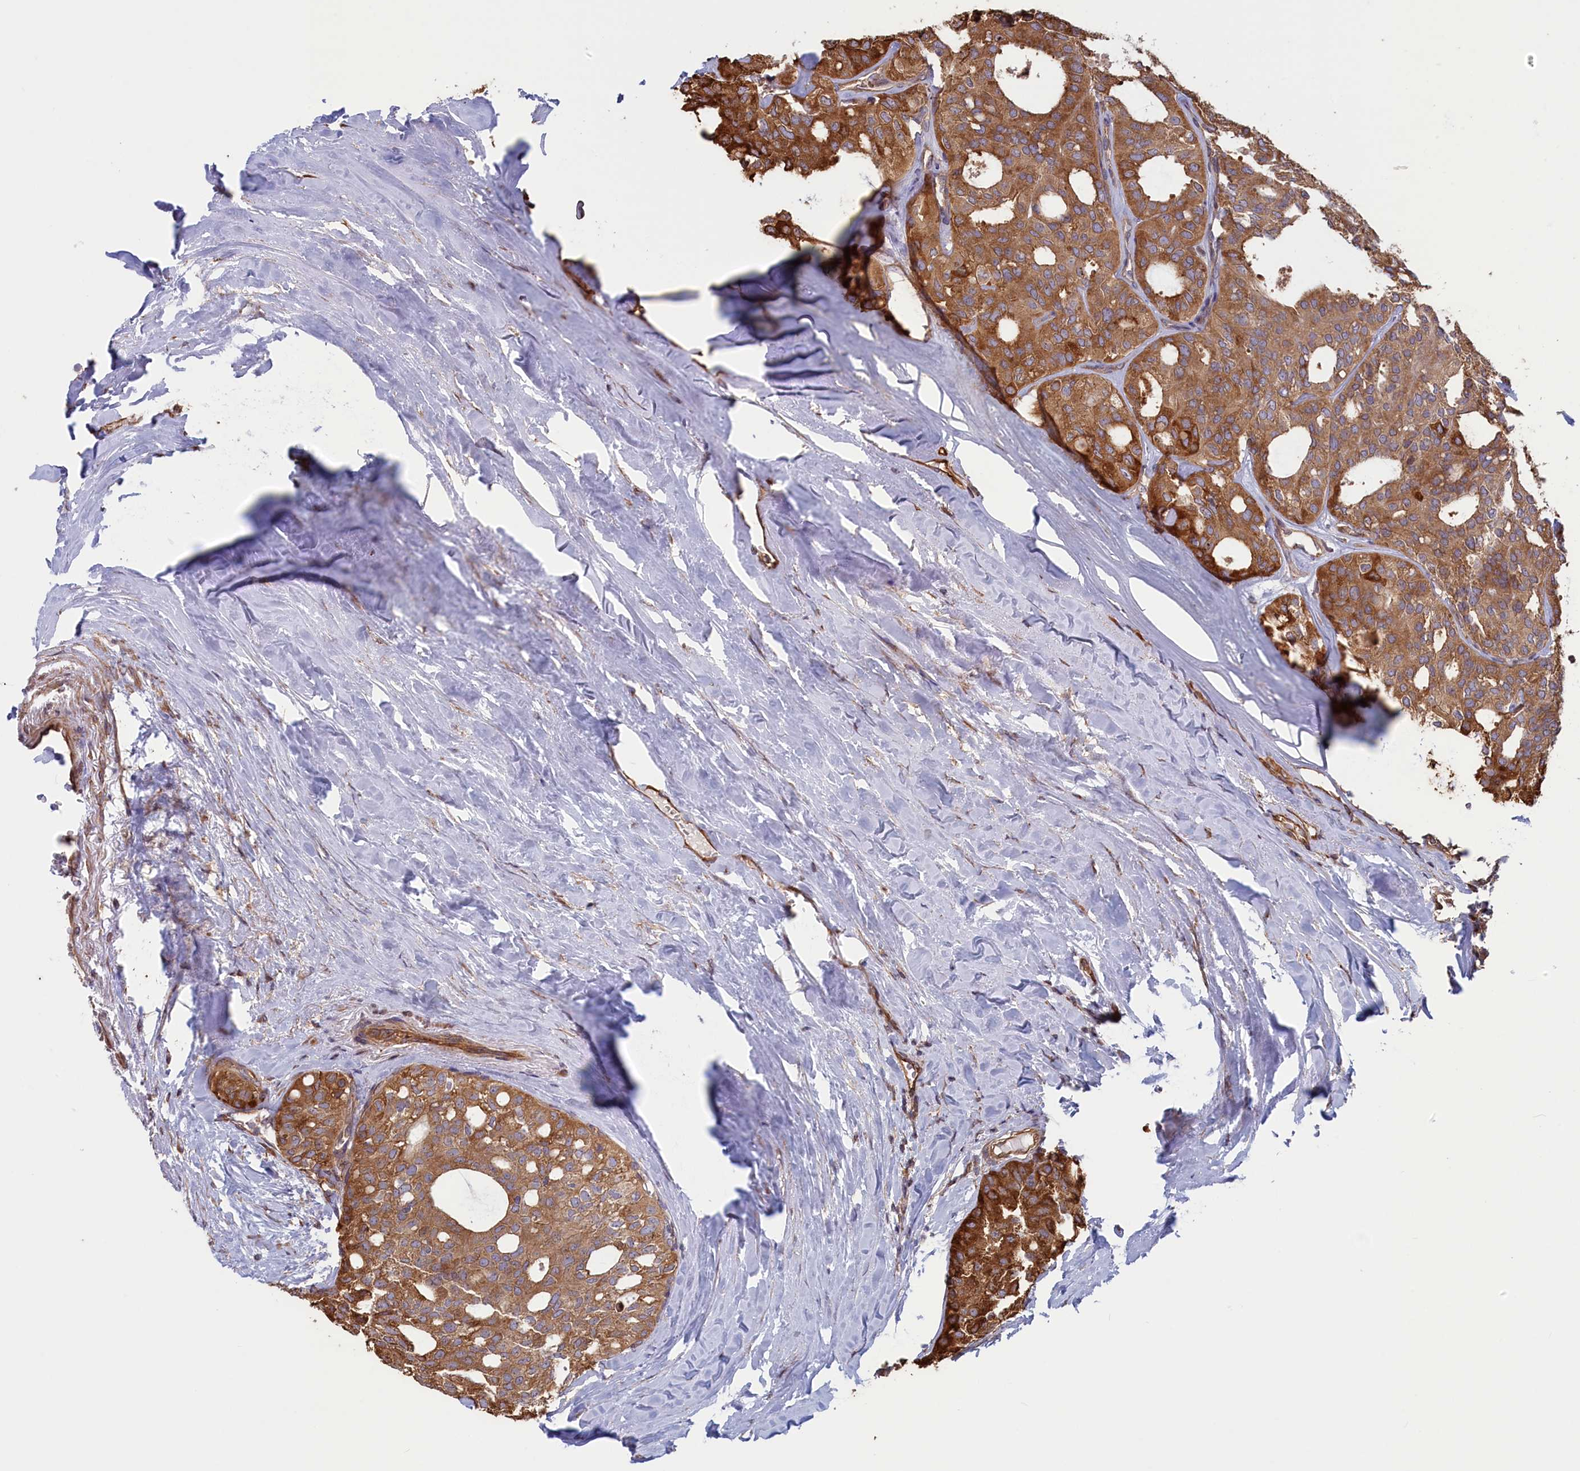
{"staining": {"intensity": "moderate", "quantity": ">75%", "location": "cytoplasmic/membranous"}, "tissue": "thyroid cancer", "cell_type": "Tumor cells", "image_type": "cancer", "snomed": [{"axis": "morphology", "description": "Follicular adenoma carcinoma, NOS"}, {"axis": "topography", "description": "Thyroid gland"}], "caption": "Follicular adenoma carcinoma (thyroid) tissue shows moderate cytoplasmic/membranous positivity in about >75% of tumor cells", "gene": "RILPL1", "patient": {"sex": "male", "age": 75}}